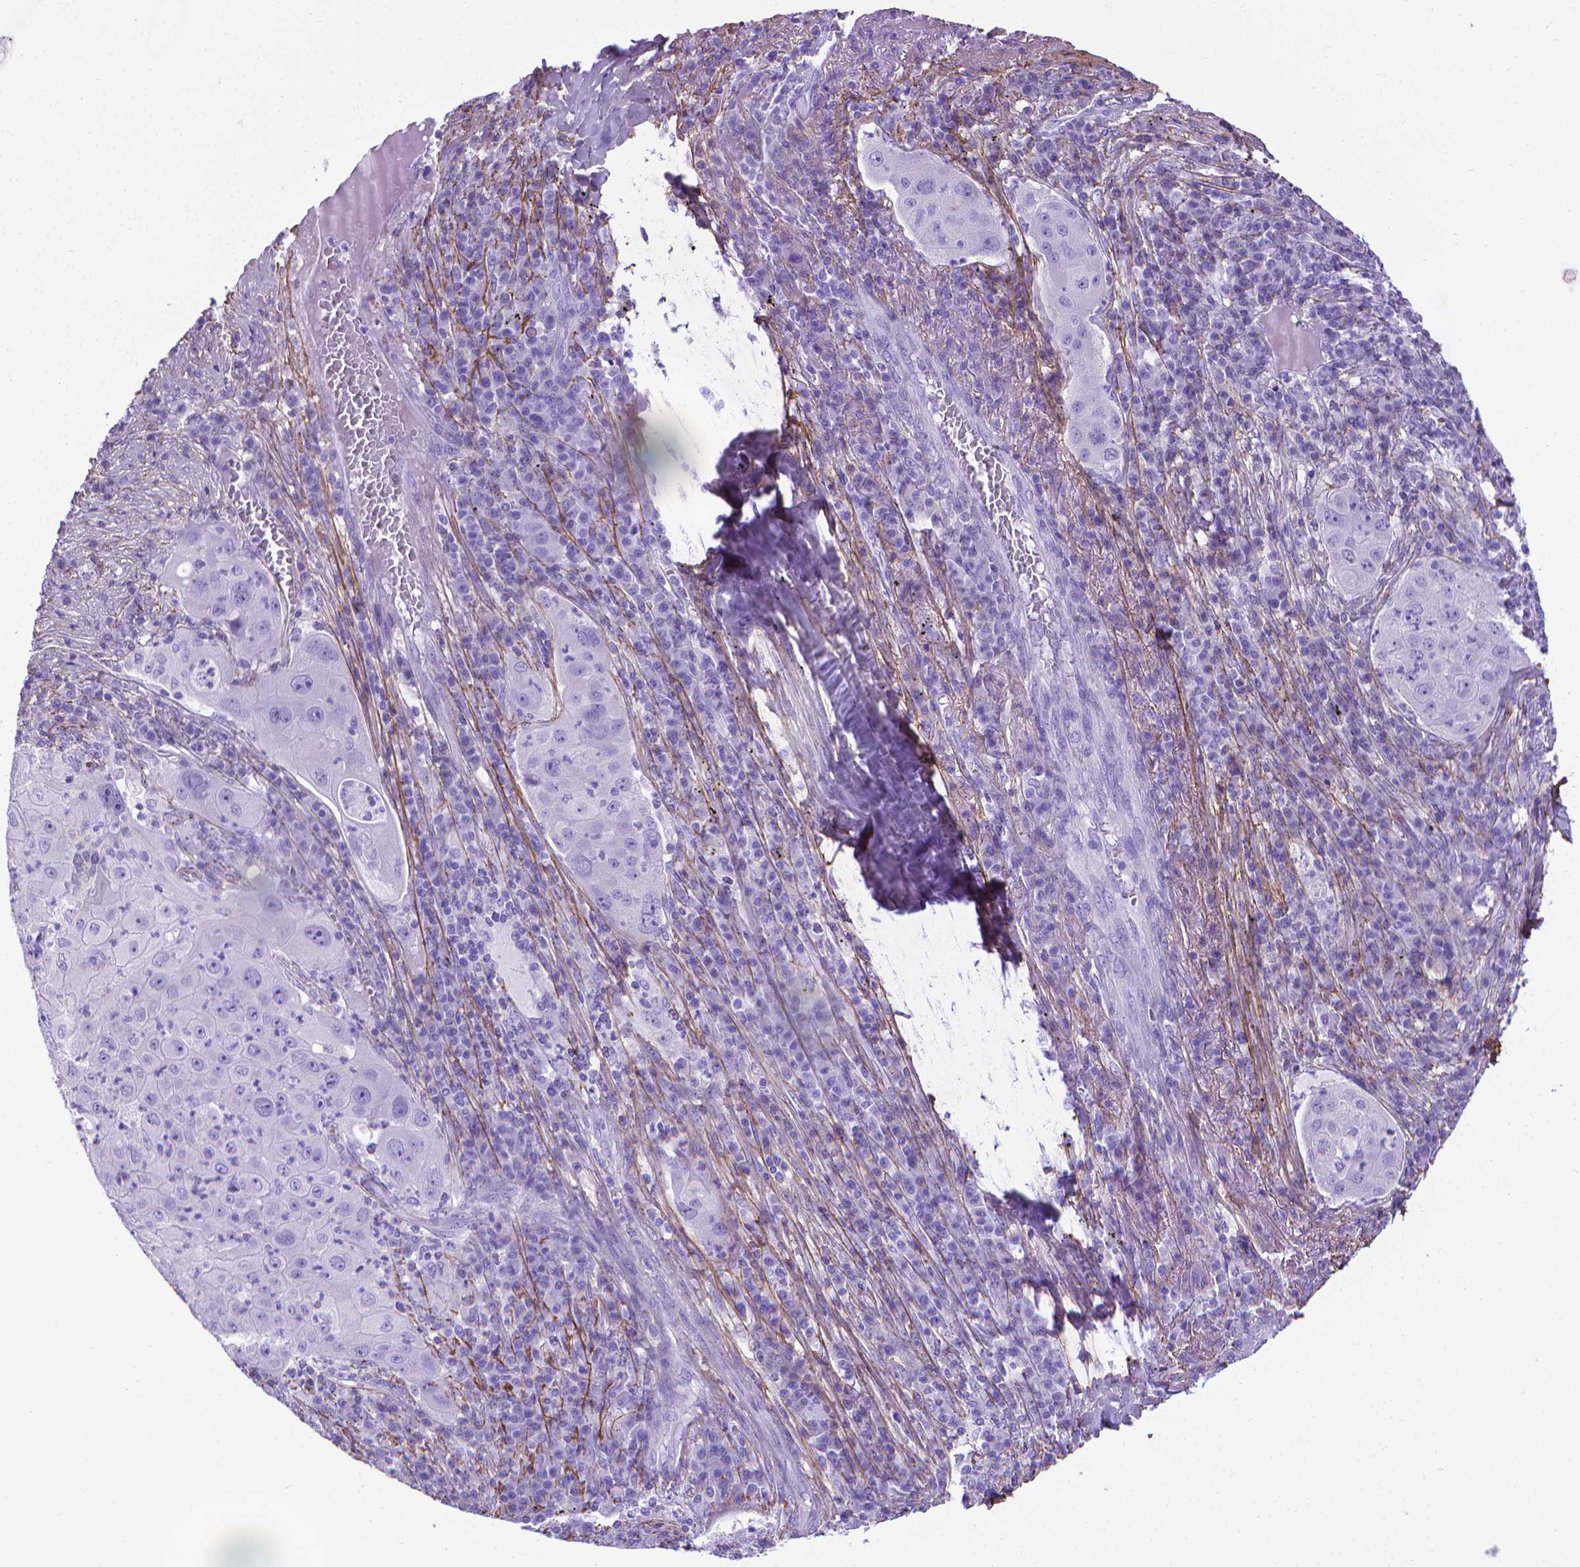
{"staining": {"intensity": "negative", "quantity": "none", "location": "none"}, "tissue": "lung cancer", "cell_type": "Tumor cells", "image_type": "cancer", "snomed": [{"axis": "morphology", "description": "Squamous cell carcinoma, NOS"}, {"axis": "topography", "description": "Lung"}], "caption": "High power microscopy image of an immunohistochemistry (IHC) micrograph of lung squamous cell carcinoma, revealing no significant expression in tumor cells. (DAB (3,3'-diaminobenzidine) immunohistochemistry visualized using brightfield microscopy, high magnification).", "gene": "MFAP2", "patient": {"sex": "female", "age": 59}}